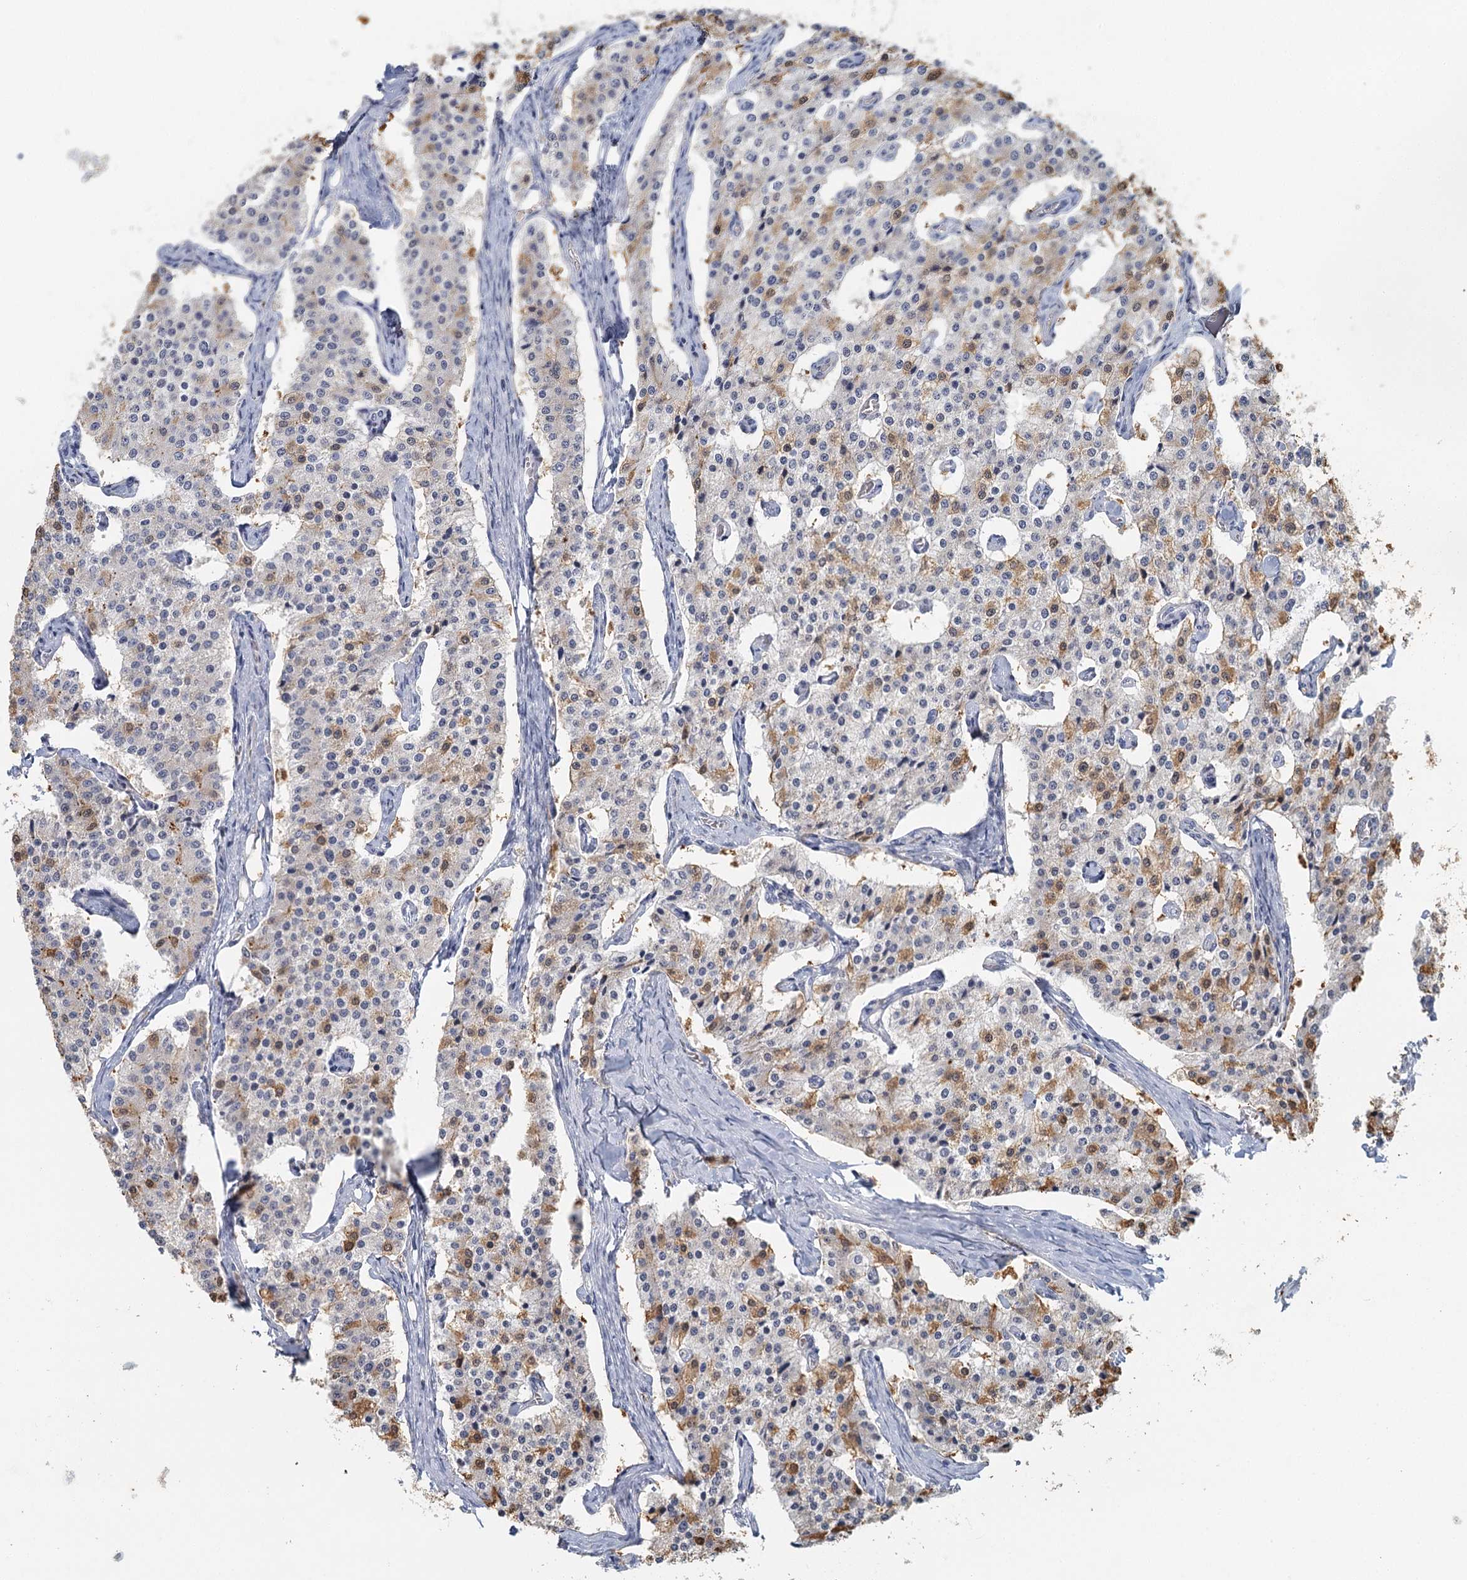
{"staining": {"intensity": "moderate", "quantity": "25%-75%", "location": "cytoplasmic/membranous"}, "tissue": "carcinoid", "cell_type": "Tumor cells", "image_type": "cancer", "snomed": [{"axis": "morphology", "description": "Carcinoid, malignant, NOS"}, {"axis": "topography", "description": "Colon"}], "caption": "This image shows carcinoid stained with immunohistochemistry to label a protein in brown. The cytoplasmic/membranous of tumor cells show moderate positivity for the protein. Nuclei are counter-stained blue.", "gene": "MYO7B", "patient": {"sex": "female", "age": 52}}